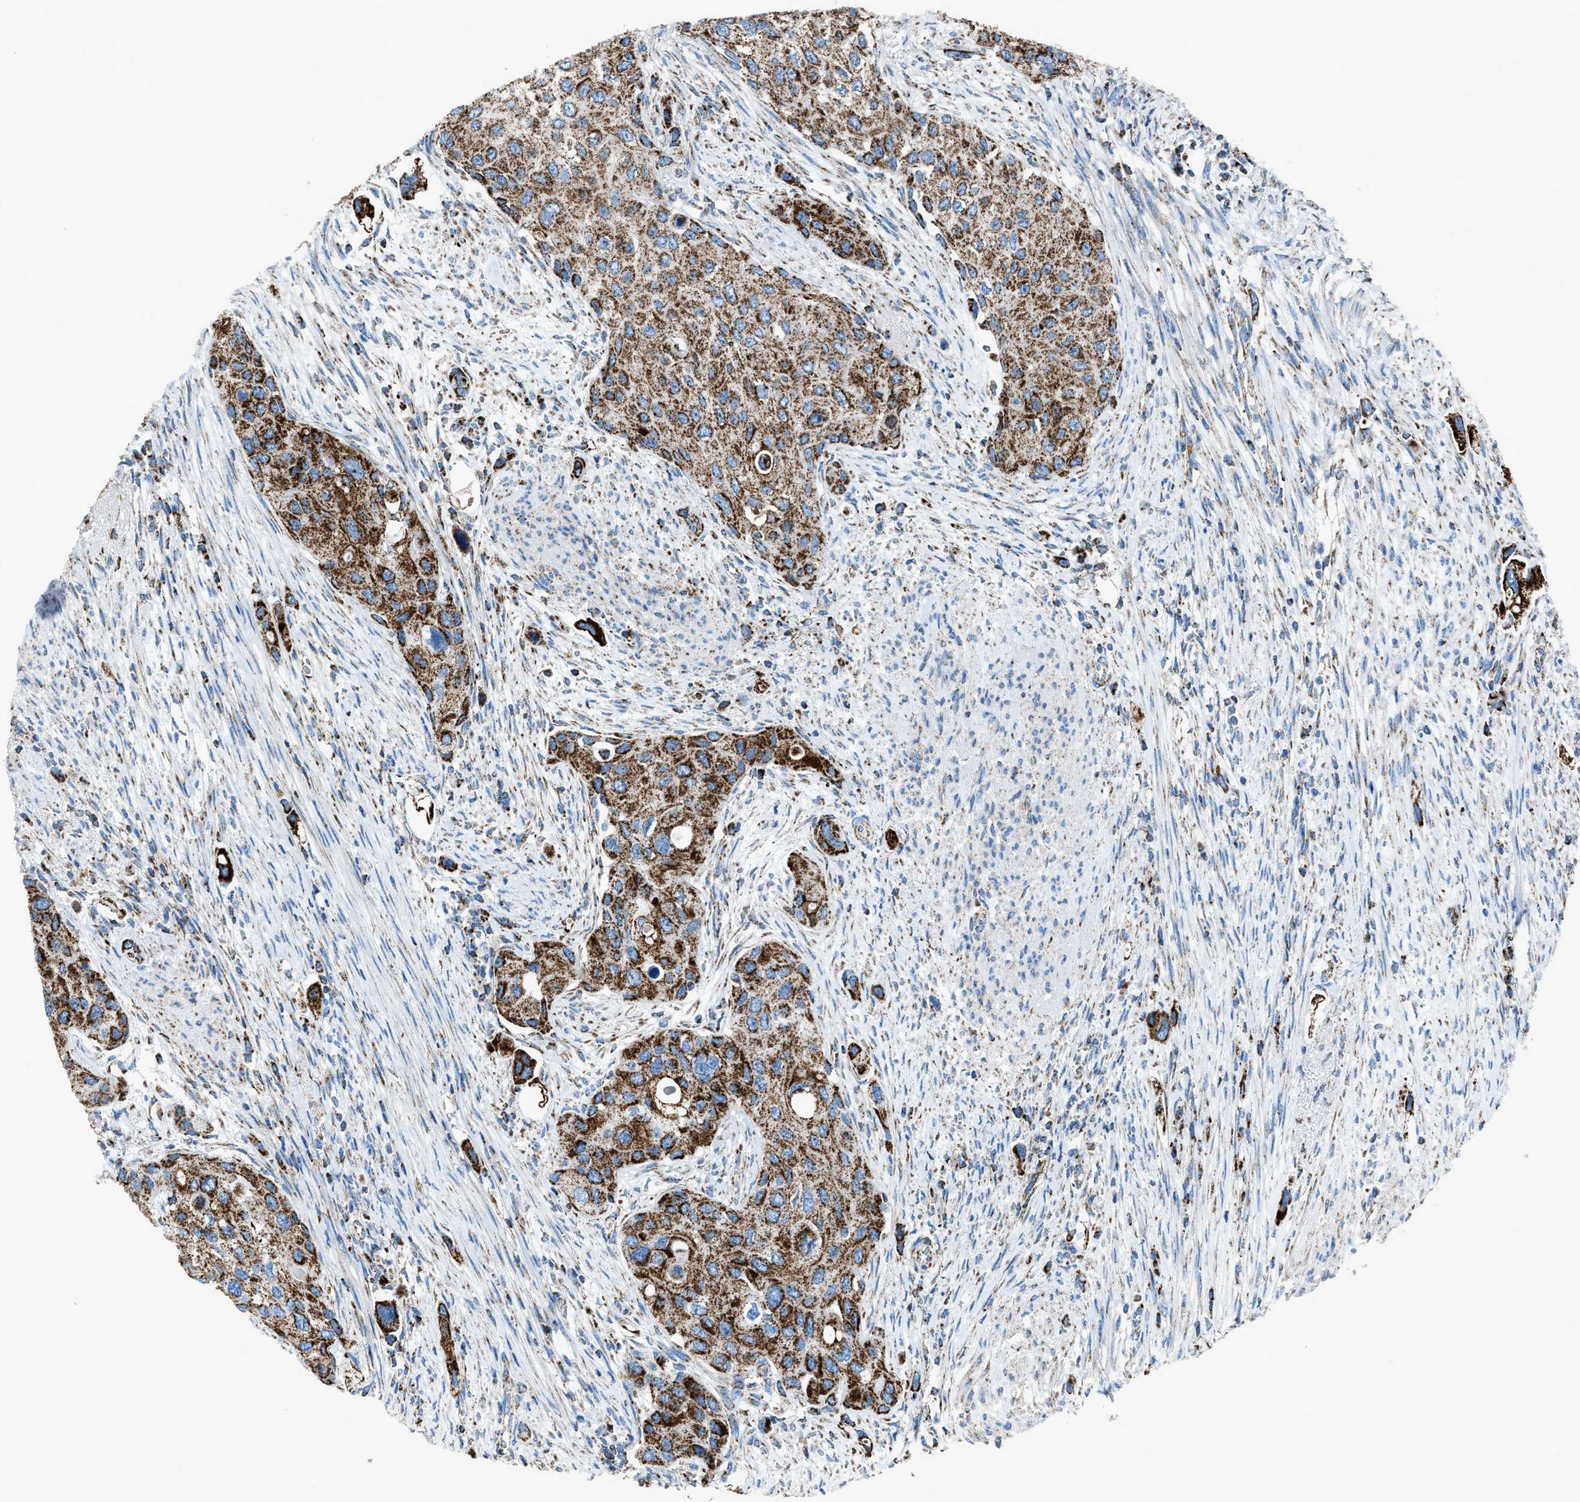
{"staining": {"intensity": "strong", "quantity": ">75%", "location": "cytoplasmic/membranous"}, "tissue": "urothelial cancer", "cell_type": "Tumor cells", "image_type": "cancer", "snomed": [{"axis": "morphology", "description": "Urothelial carcinoma, High grade"}, {"axis": "topography", "description": "Urinary bladder"}], "caption": "This image displays IHC staining of urothelial cancer, with high strong cytoplasmic/membranous staining in about >75% of tumor cells.", "gene": "MDH2", "patient": {"sex": "female", "age": 56}}